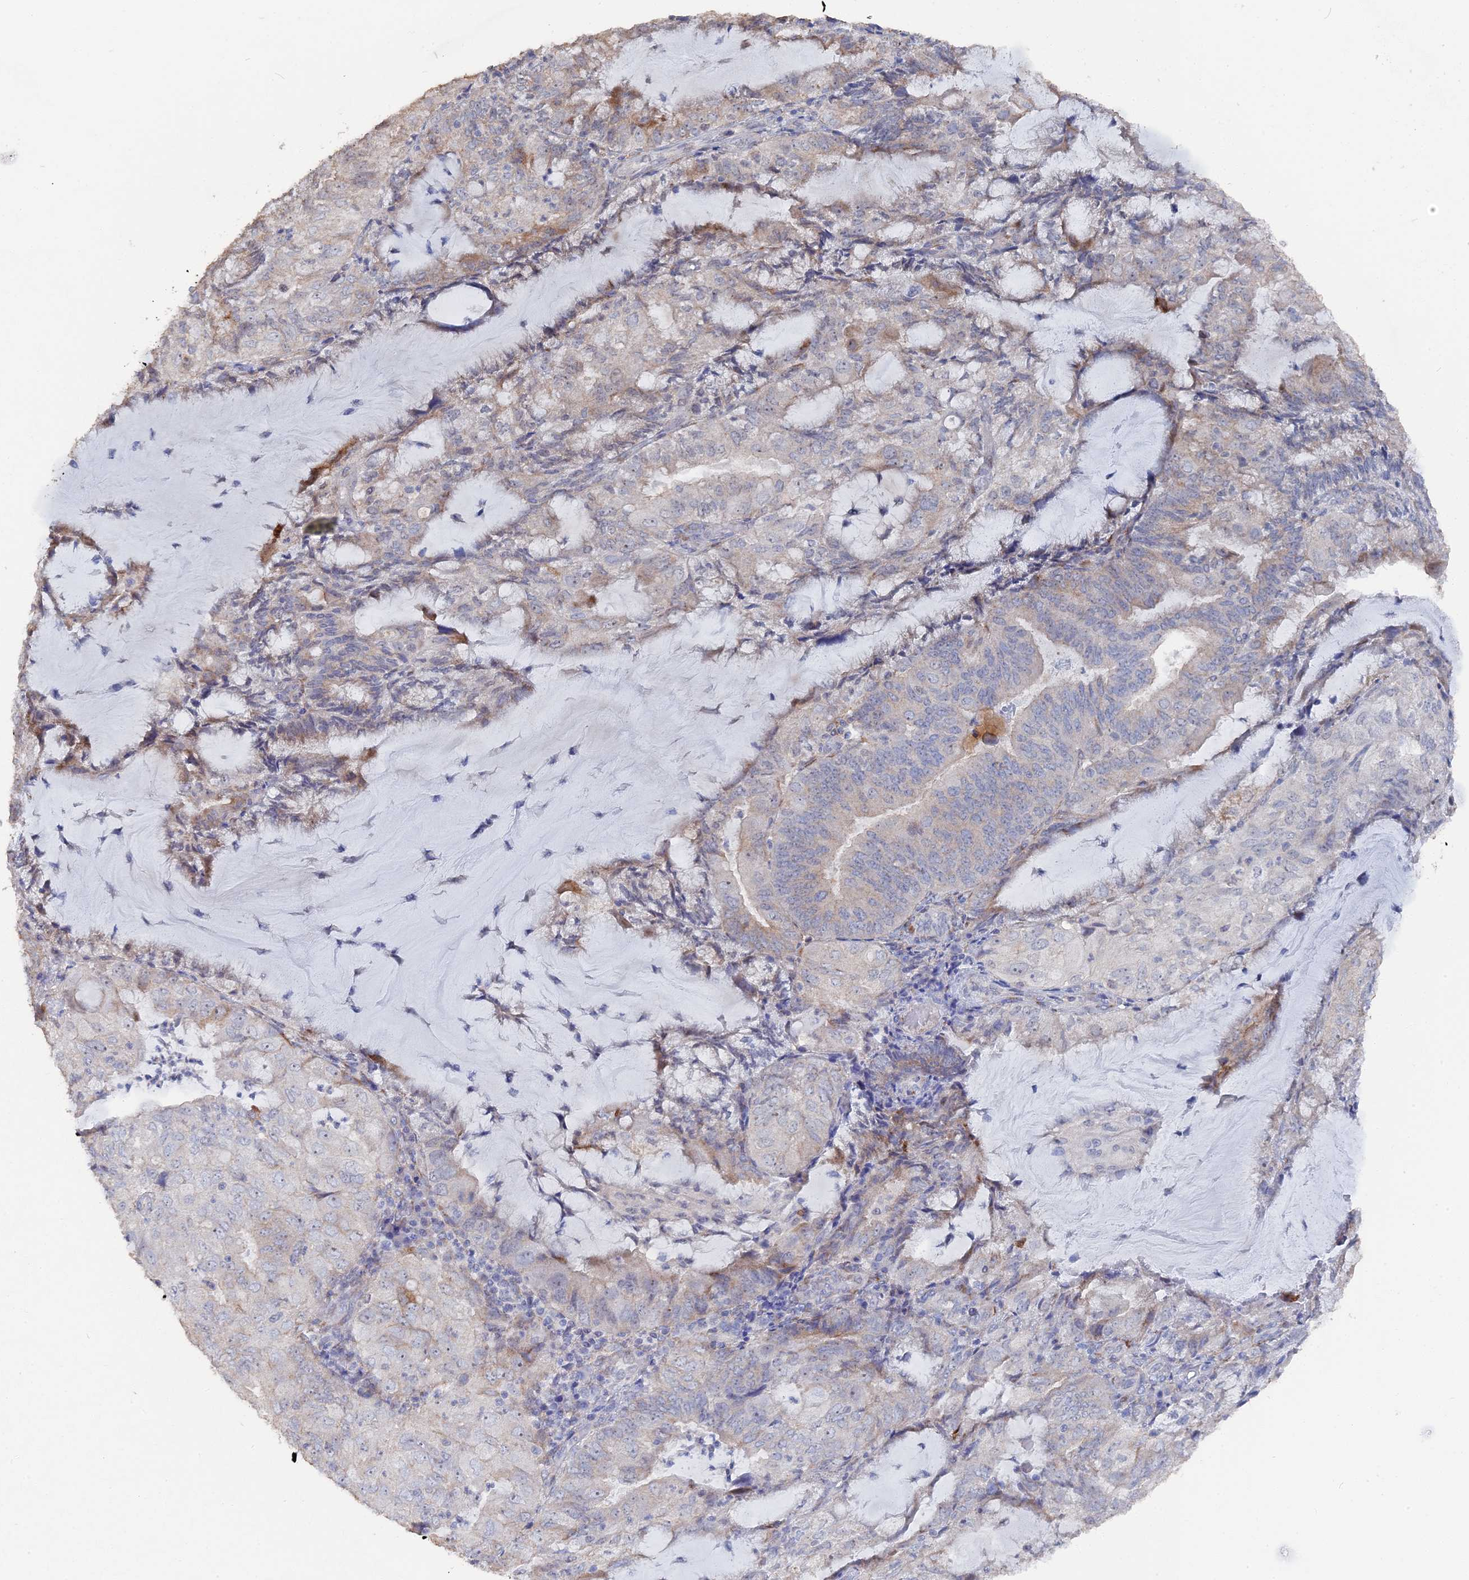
{"staining": {"intensity": "moderate", "quantity": "<25%", "location": "cytoplasmic/membranous"}, "tissue": "endometrial cancer", "cell_type": "Tumor cells", "image_type": "cancer", "snomed": [{"axis": "morphology", "description": "Adenocarcinoma, NOS"}, {"axis": "topography", "description": "Endometrium"}], "caption": "Immunohistochemistry (IHC) of human endometrial adenocarcinoma displays low levels of moderate cytoplasmic/membranous expression in approximately <25% of tumor cells.", "gene": "SEMG2", "patient": {"sex": "female", "age": 81}}